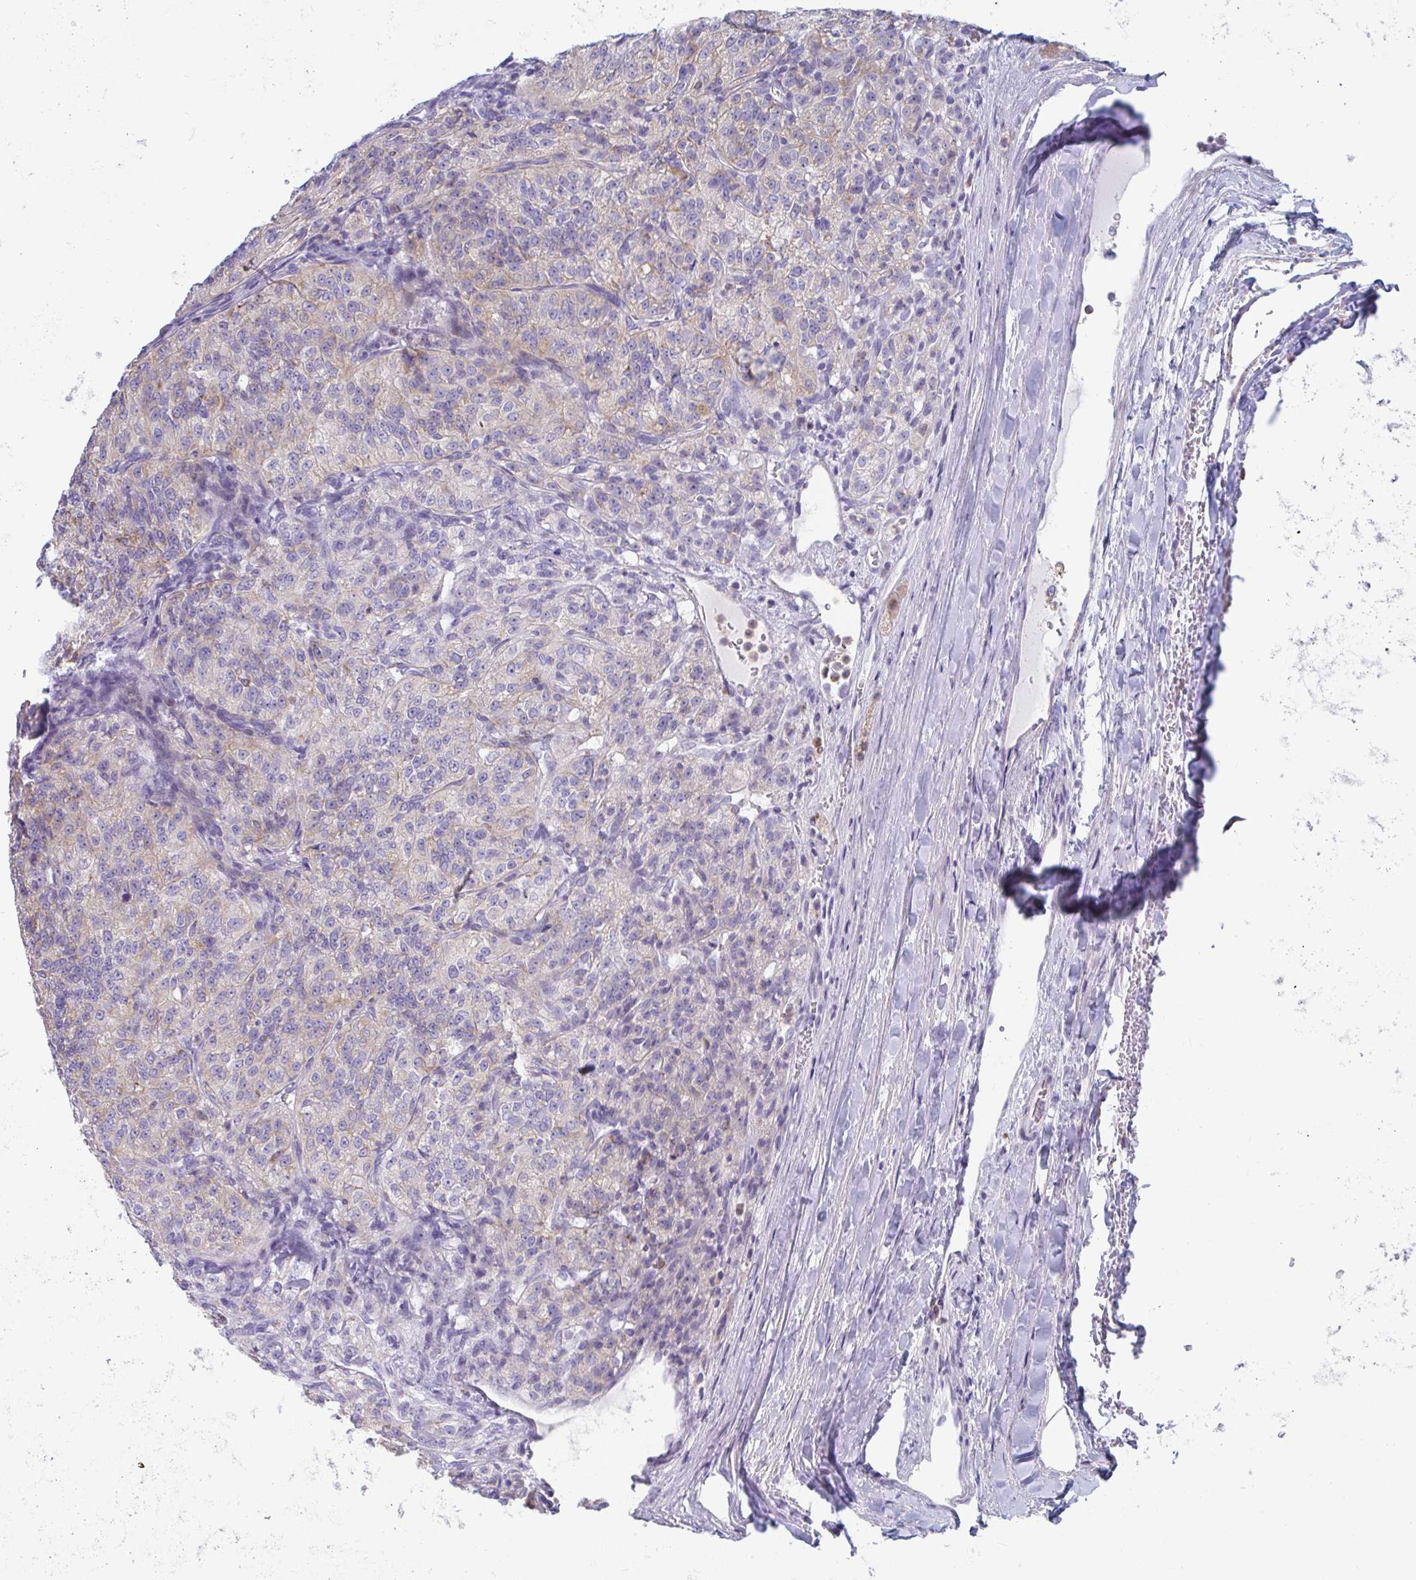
{"staining": {"intensity": "weak", "quantity": "25%-75%", "location": "cytoplasmic/membranous"}, "tissue": "renal cancer", "cell_type": "Tumor cells", "image_type": "cancer", "snomed": [{"axis": "morphology", "description": "Adenocarcinoma, NOS"}, {"axis": "topography", "description": "Kidney"}], "caption": "About 25%-75% of tumor cells in renal adenocarcinoma demonstrate weak cytoplasmic/membranous protein staining as visualized by brown immunohistochemical staining.", "gene": "MGAM2", "patient": {"sex": "female", "age": 63}}